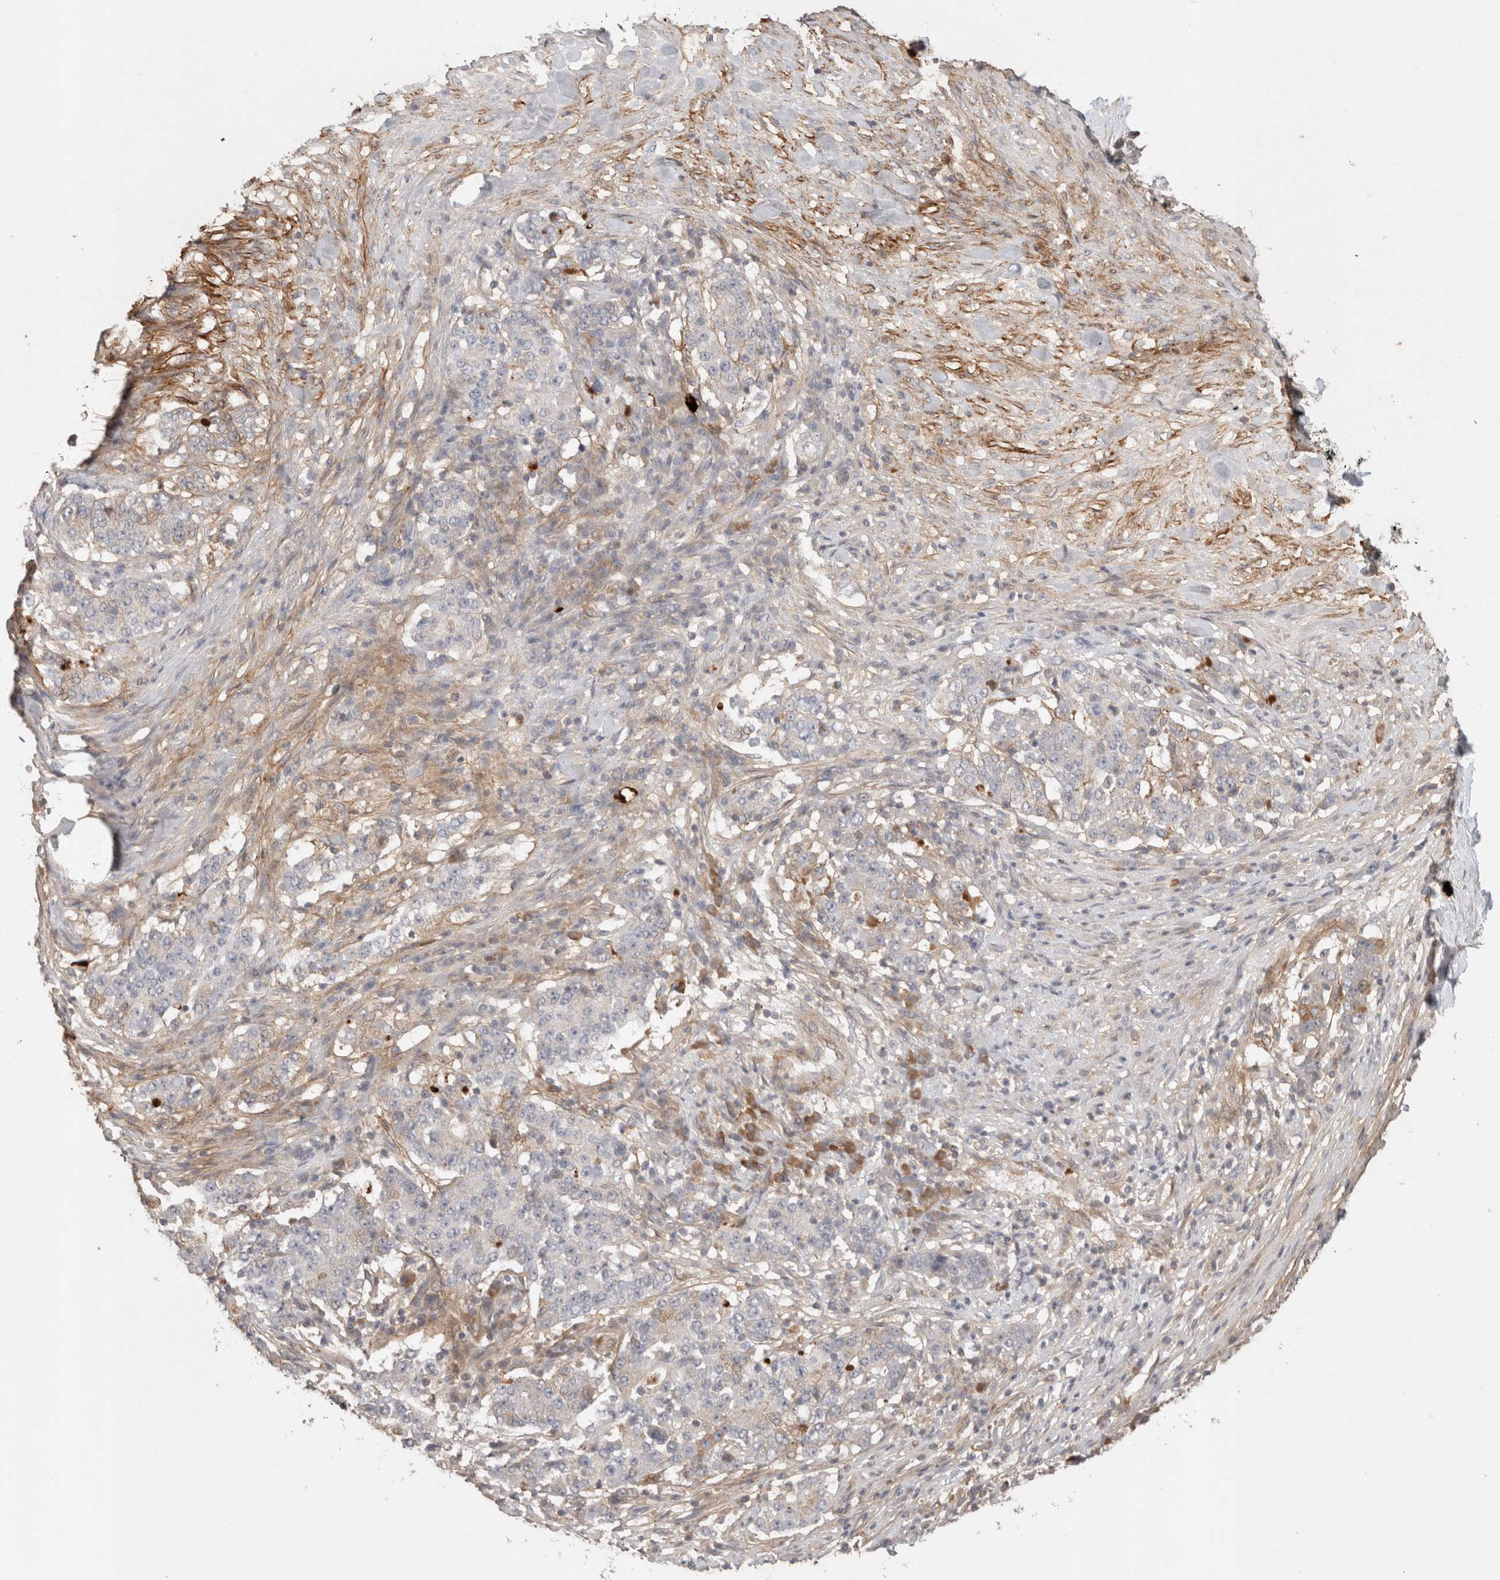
{"staining": {"intensity": "negative", "quantity": "none", "location": "none"}, "tissue": "stomach cancer", "cell_type": "Tumor cells", "image_type": "cancer", "snomed": [{"axis": "morphology", "description": "Adenocarcinoma, NOS"}, {"axis": "topography", "description": "Stomach"}], "caption": "Tumor cells are negative for brown protein staining in stomach cancer.", "gene": "HSPG2", "patient": {"sex": "male", "age": 59}}